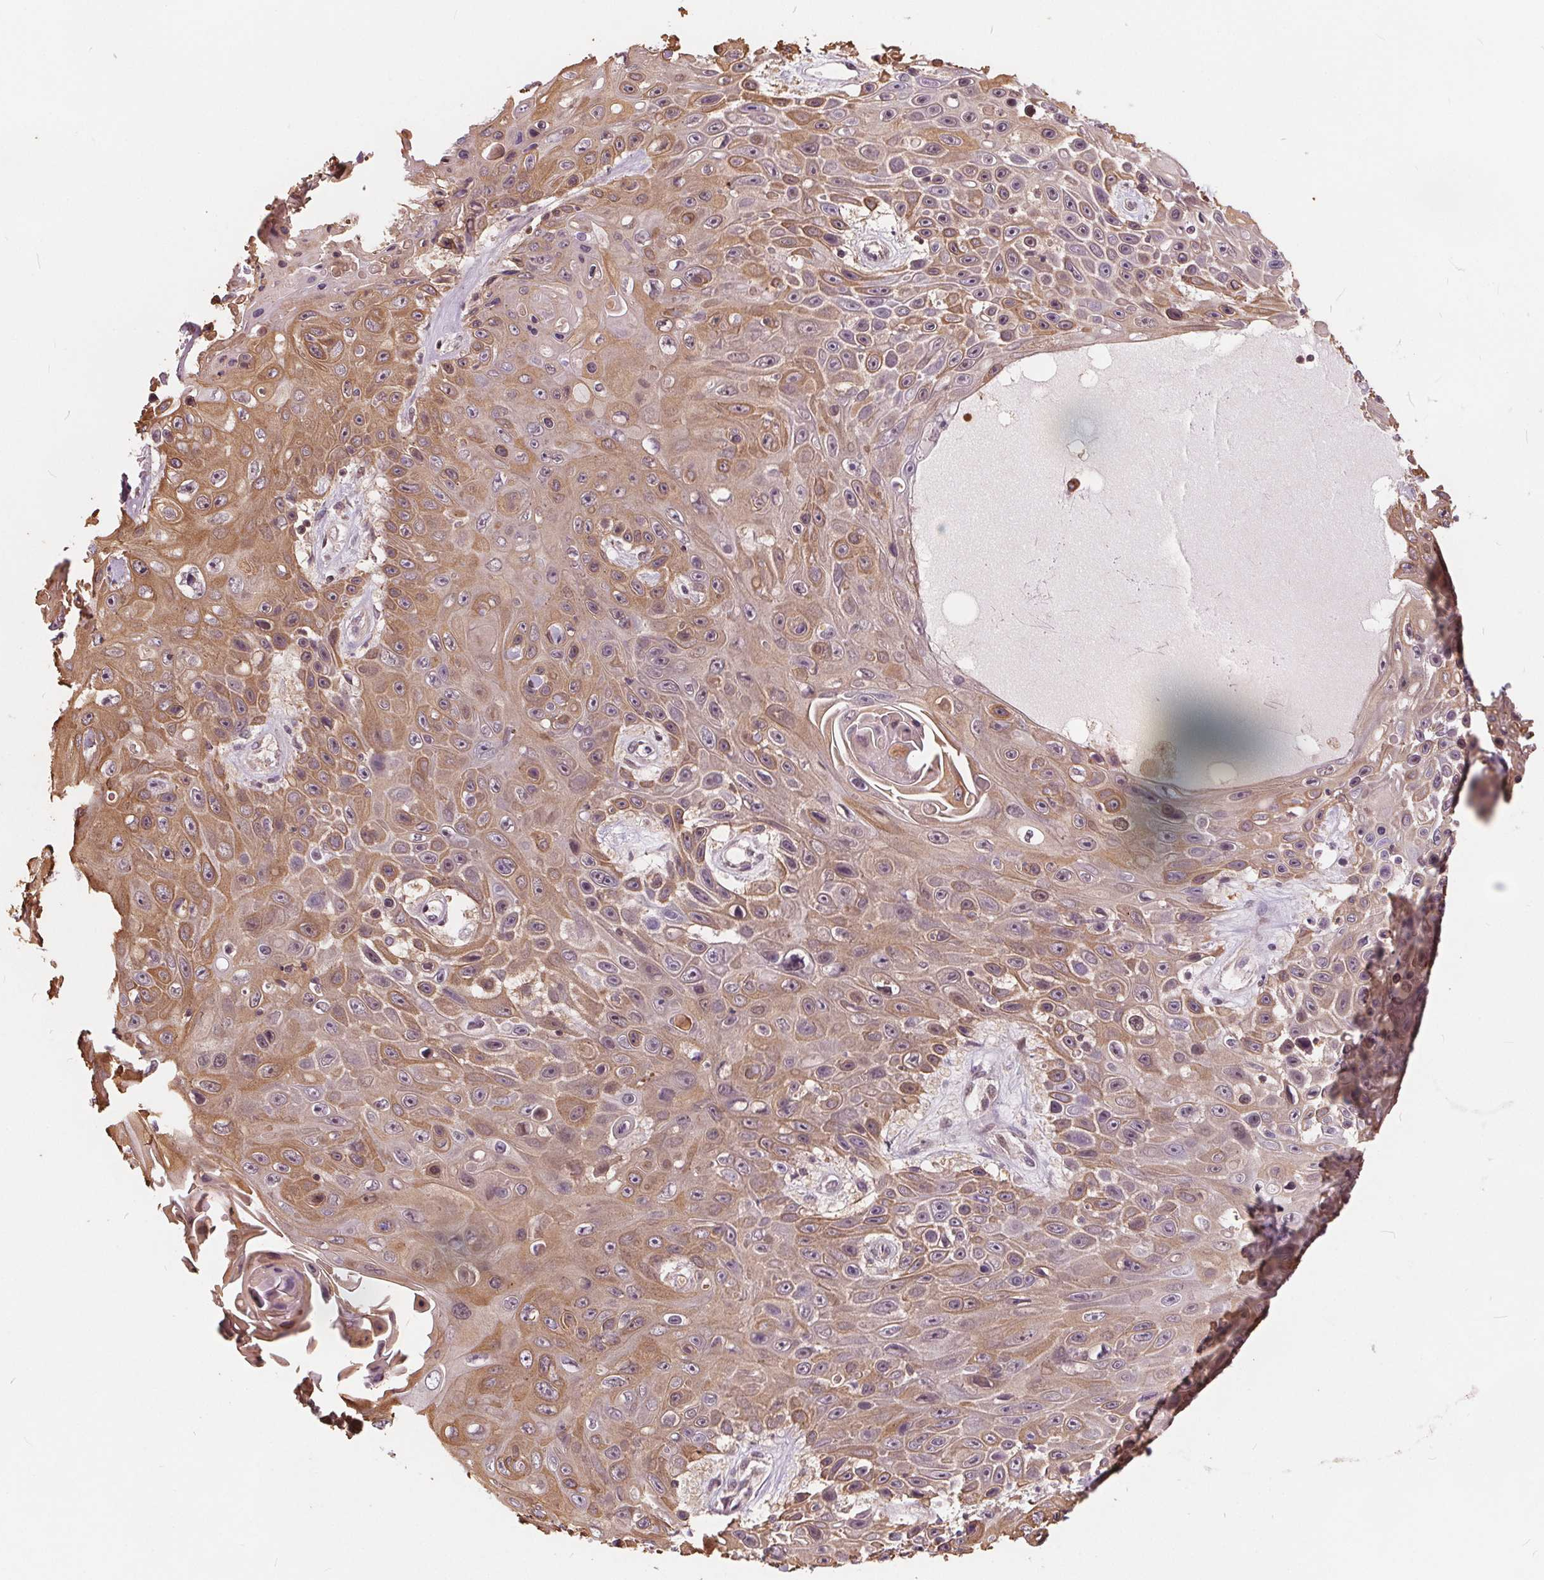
{"staining": {"intensity": "moderate", "quantity": ">75%", "location": "cytoplasmic/membranous,nuclear"}, "tissue": "skin cancer", "cell_type": "Tumor cells", "image_type": "cancer", "snomed": [{"axis": "morphology", "description": "Squamous cell carcinoma, NOS"}, {"axis": "topography", "description": "Skin"}], "caption": "Moderate cytoplasmic/membranous and nuclear expression for a protein is appreciated in approximately >75% of tumor cells of skin cancer using IHC.", "gene": "HIF1AN", "patient": {"sex": "male", "age": 82}}